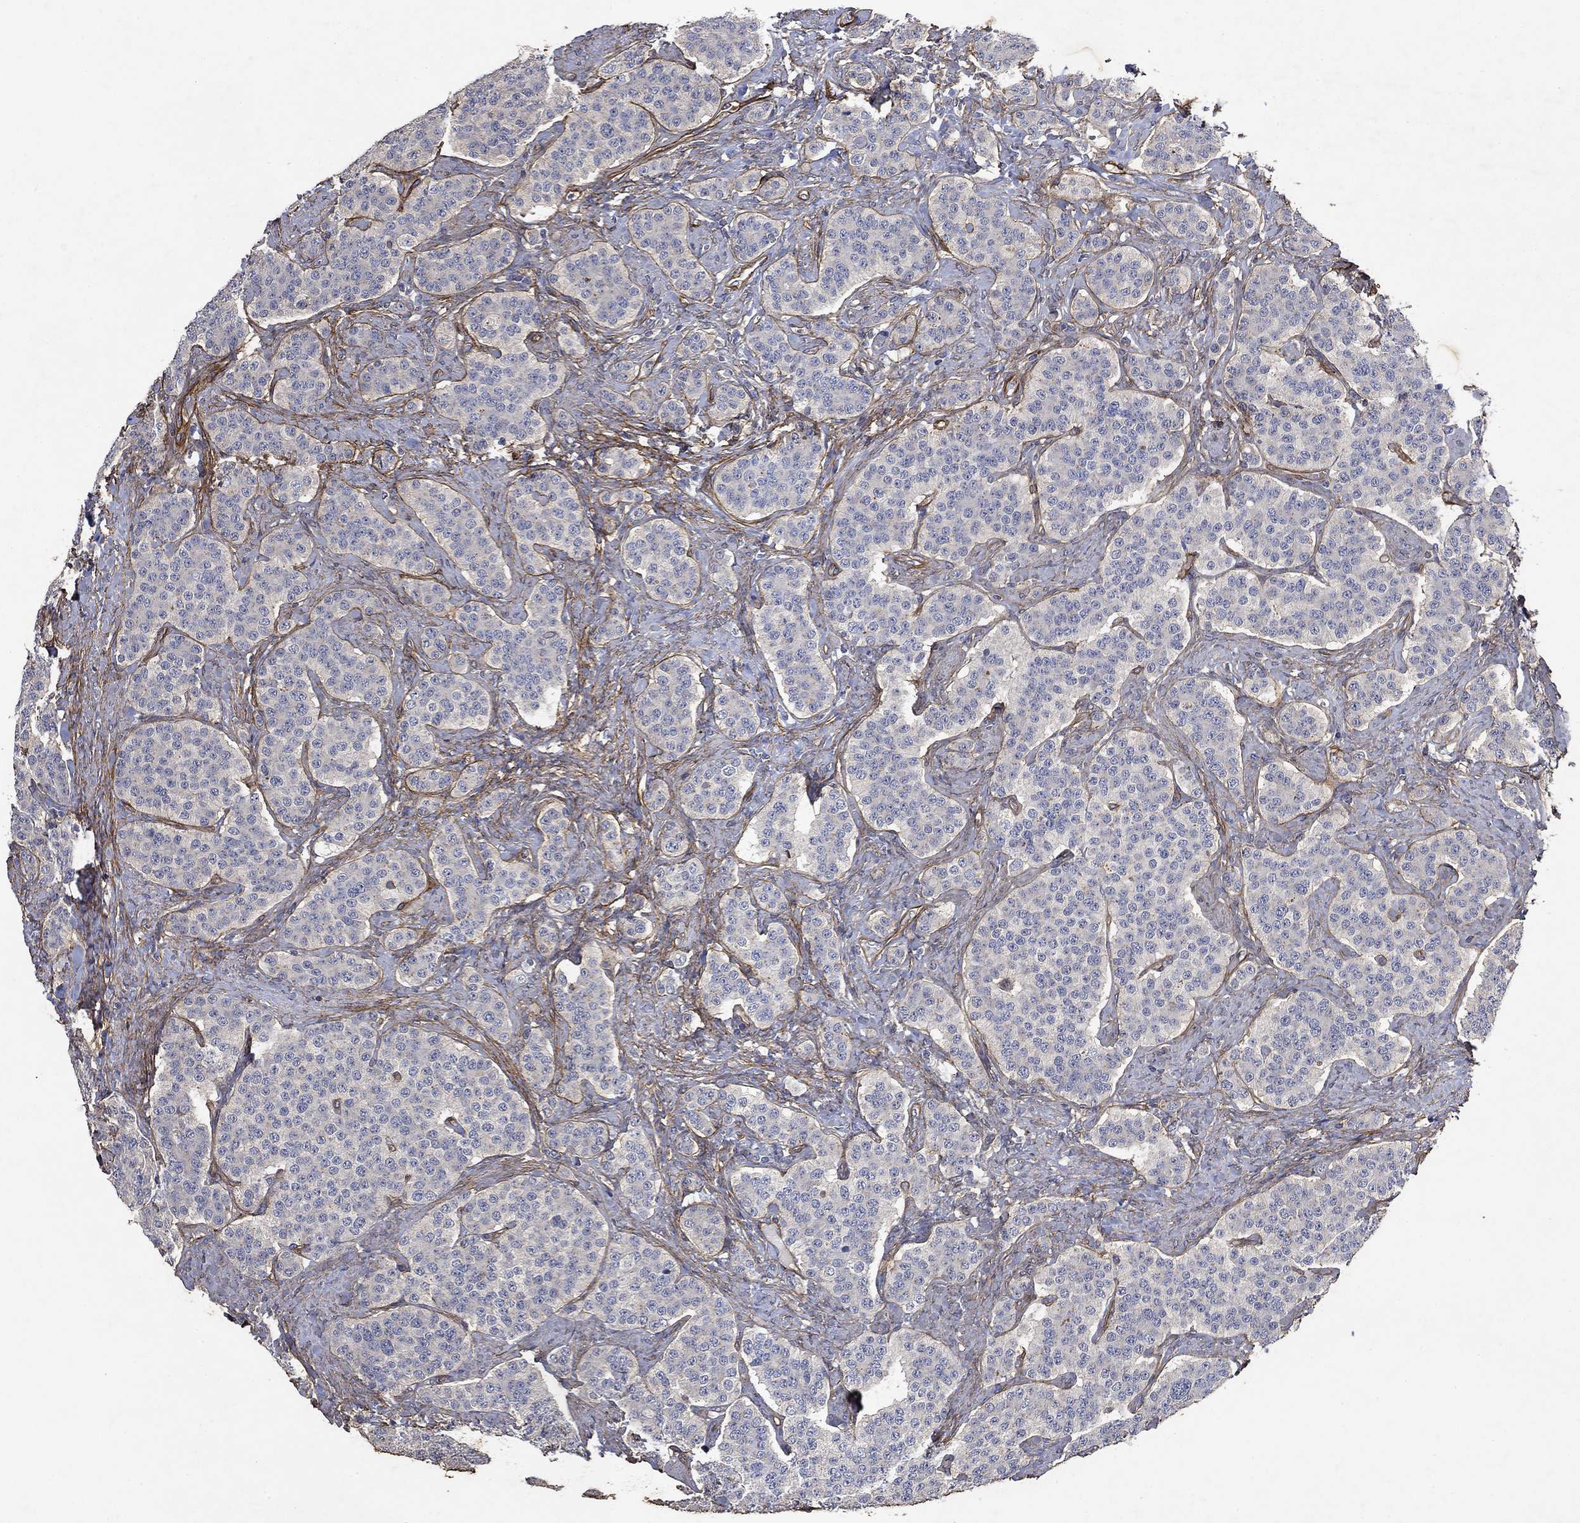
{"staining": {"intensity": "negative", "quantity": "none", "location": "none"}, "tissue": "carcinoid", "cell_type": "Tumor cells", "image_type": "cancer", "snomed": [{"axis": "morphology", "description": "Carcinoid, malignant, NOS"}, {"axis": "topography", "description": "Small intestine"}], "caption": "A high-resolution histopathology image shows immunohistochemistry (IHC) staining of carcinoid, which exhibits no significant expression in tumor cells.", "gene": "COL4A2", "patient": {"sex": "female", "age": 58}}